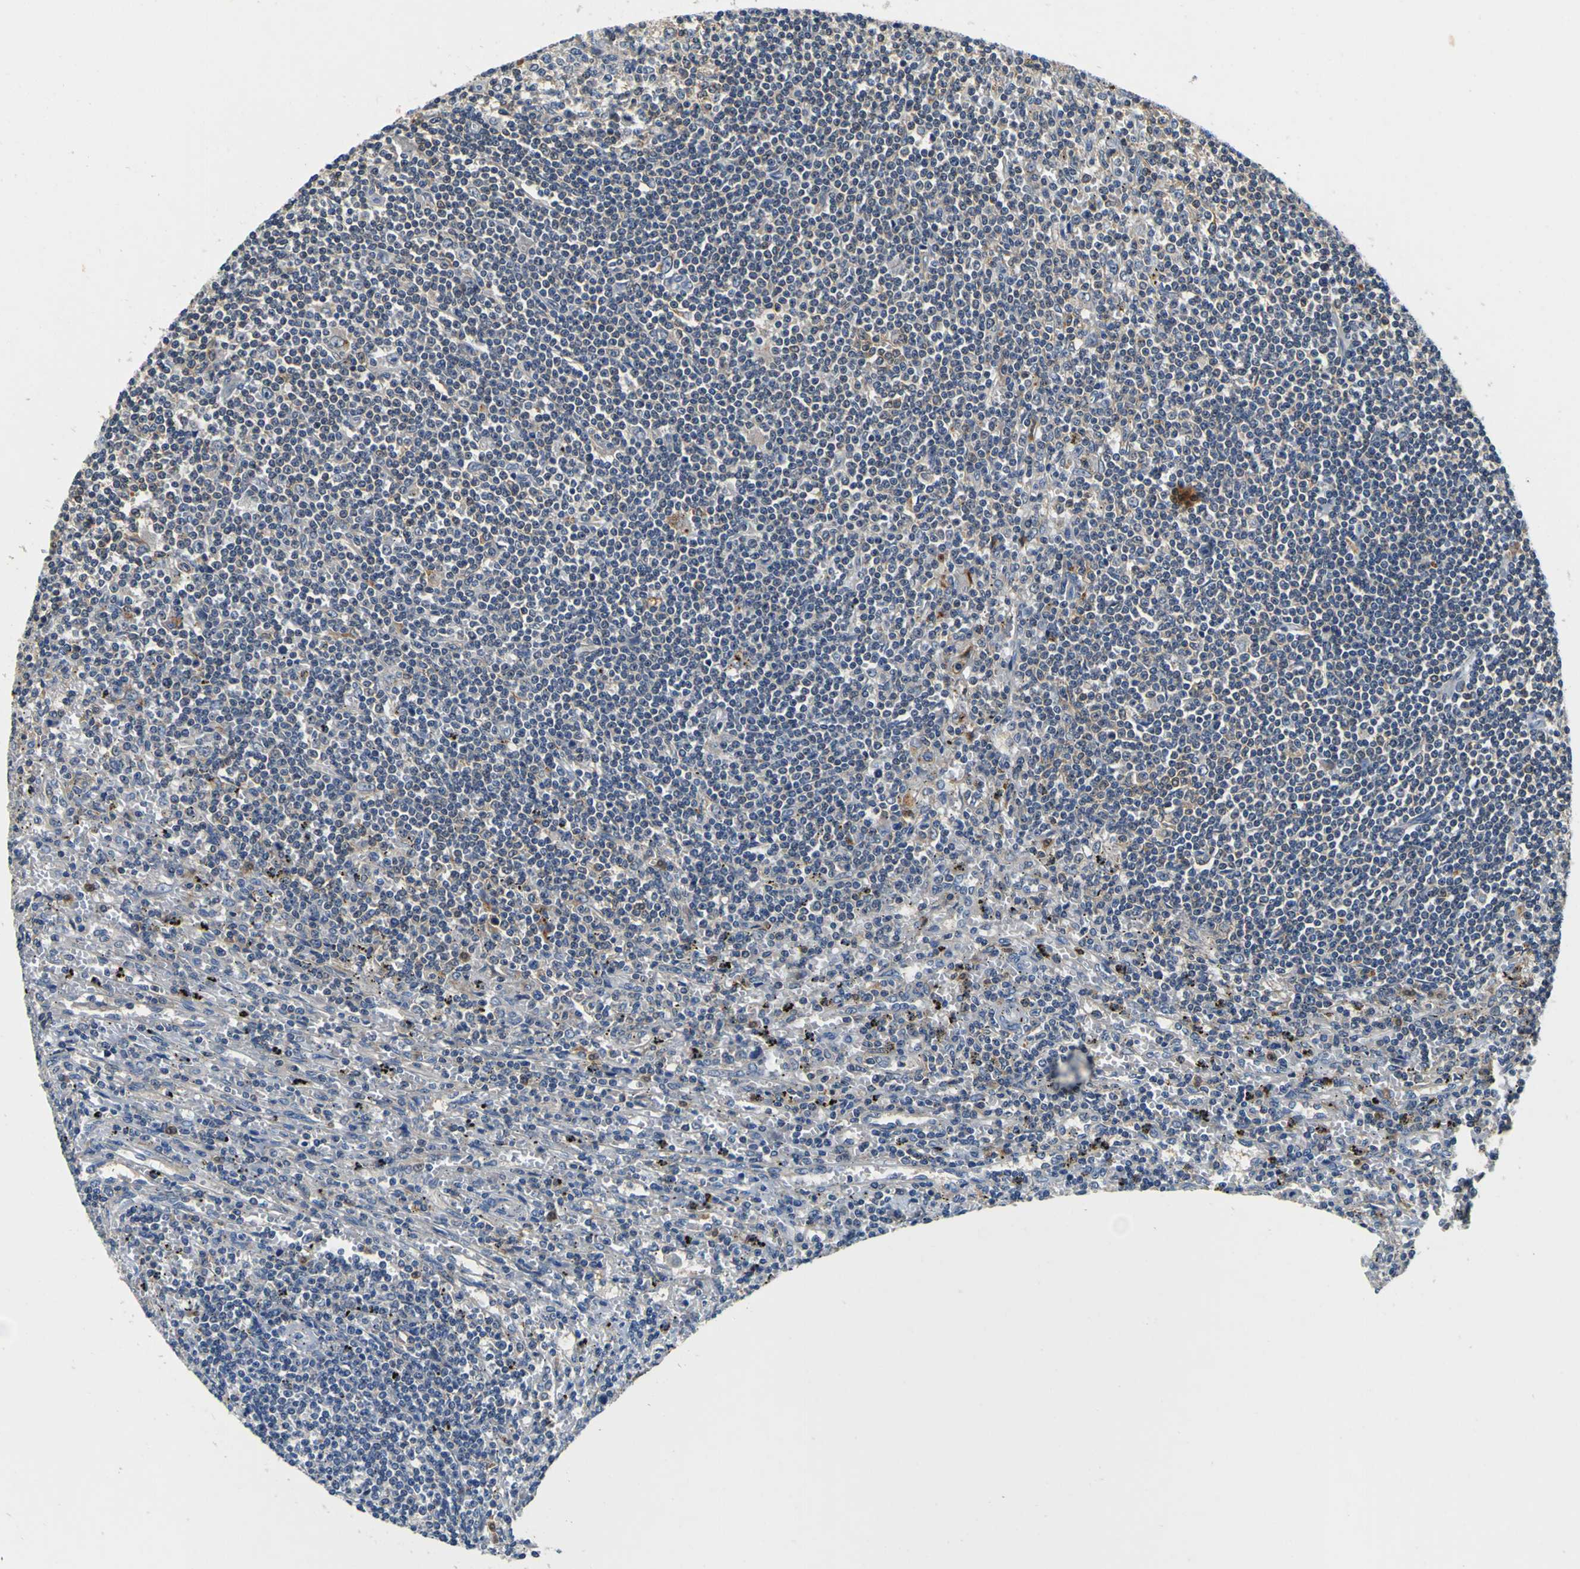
{"staining": {"intensity": "negative", "quantity": "none", "location": "none"}, "tissue": "lymphoma", "cell_type": "Tumor cells", "image_type": "cancer", "snomed": [{"axis": "morphology", "description": "Malignant lymphoma, non-Hodgkin's type, Low grade"}, {"axis": "topography", "description": "Spleen"}], "caption": "Immunohistochemistry of malignant lymphoma, non-Hodgkin's type (low-grade) exhibits no positivity in tumor cells. Nuclei are stained in blue.", "gene": "TNIK", "patient": {"sex": "male", "age": 76}}